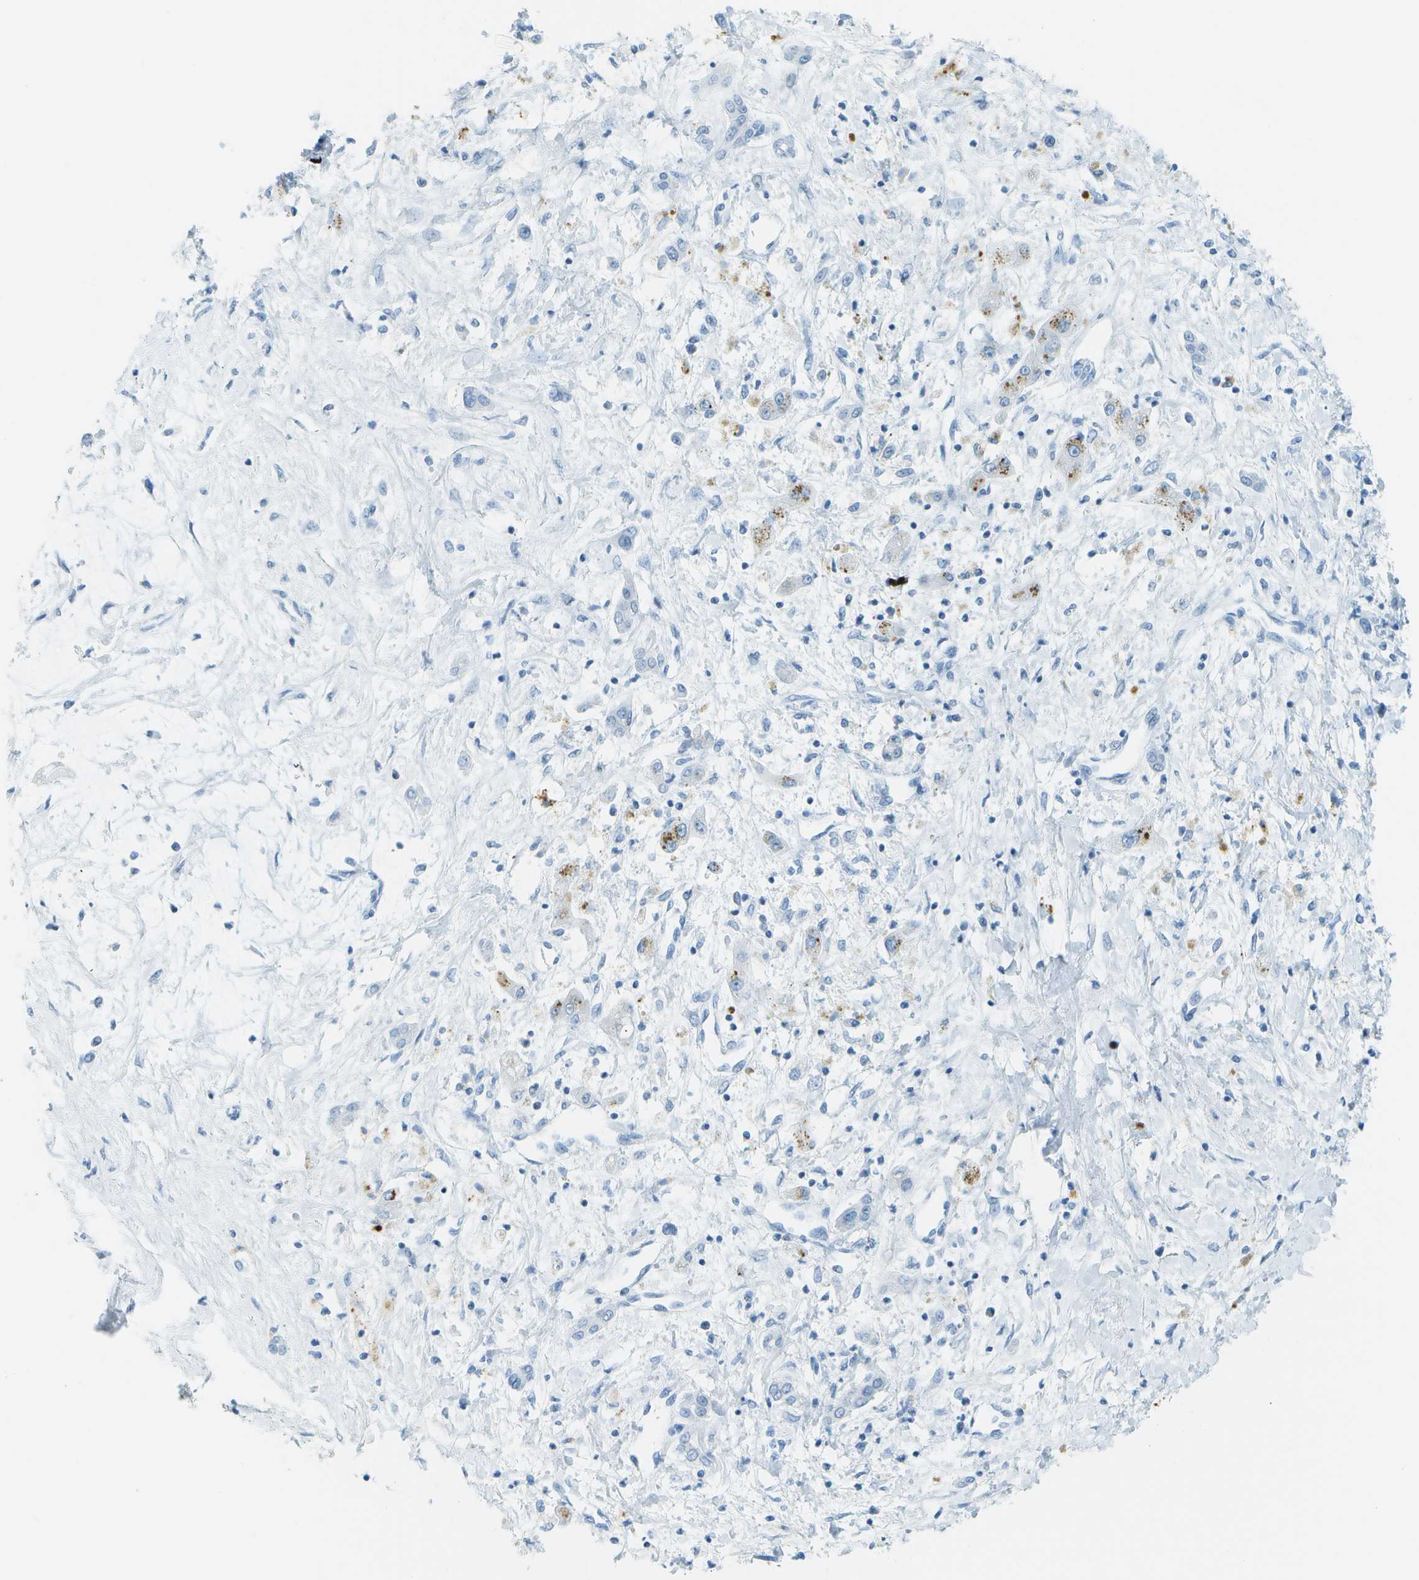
{"staining": {"intensity": "negative", "quantity": "none", "location": "none"}, "tissue": "liver cancer", "cell_type": "Tumor cells", "image_type": "cancer", "snomed": [{"axis": "morphology", "description": "Cholangiocarcinoma"}, {"axis": "topography", "description": "Liver"}], "caption": "IHC photomicrograph of human liver cancer (cholangiocarcinoma) stained for a protein (brown), which demonstrates no staining in tumor cells.", "gene": "NEK11", "patient": {"sex": "male", "age": 50}}